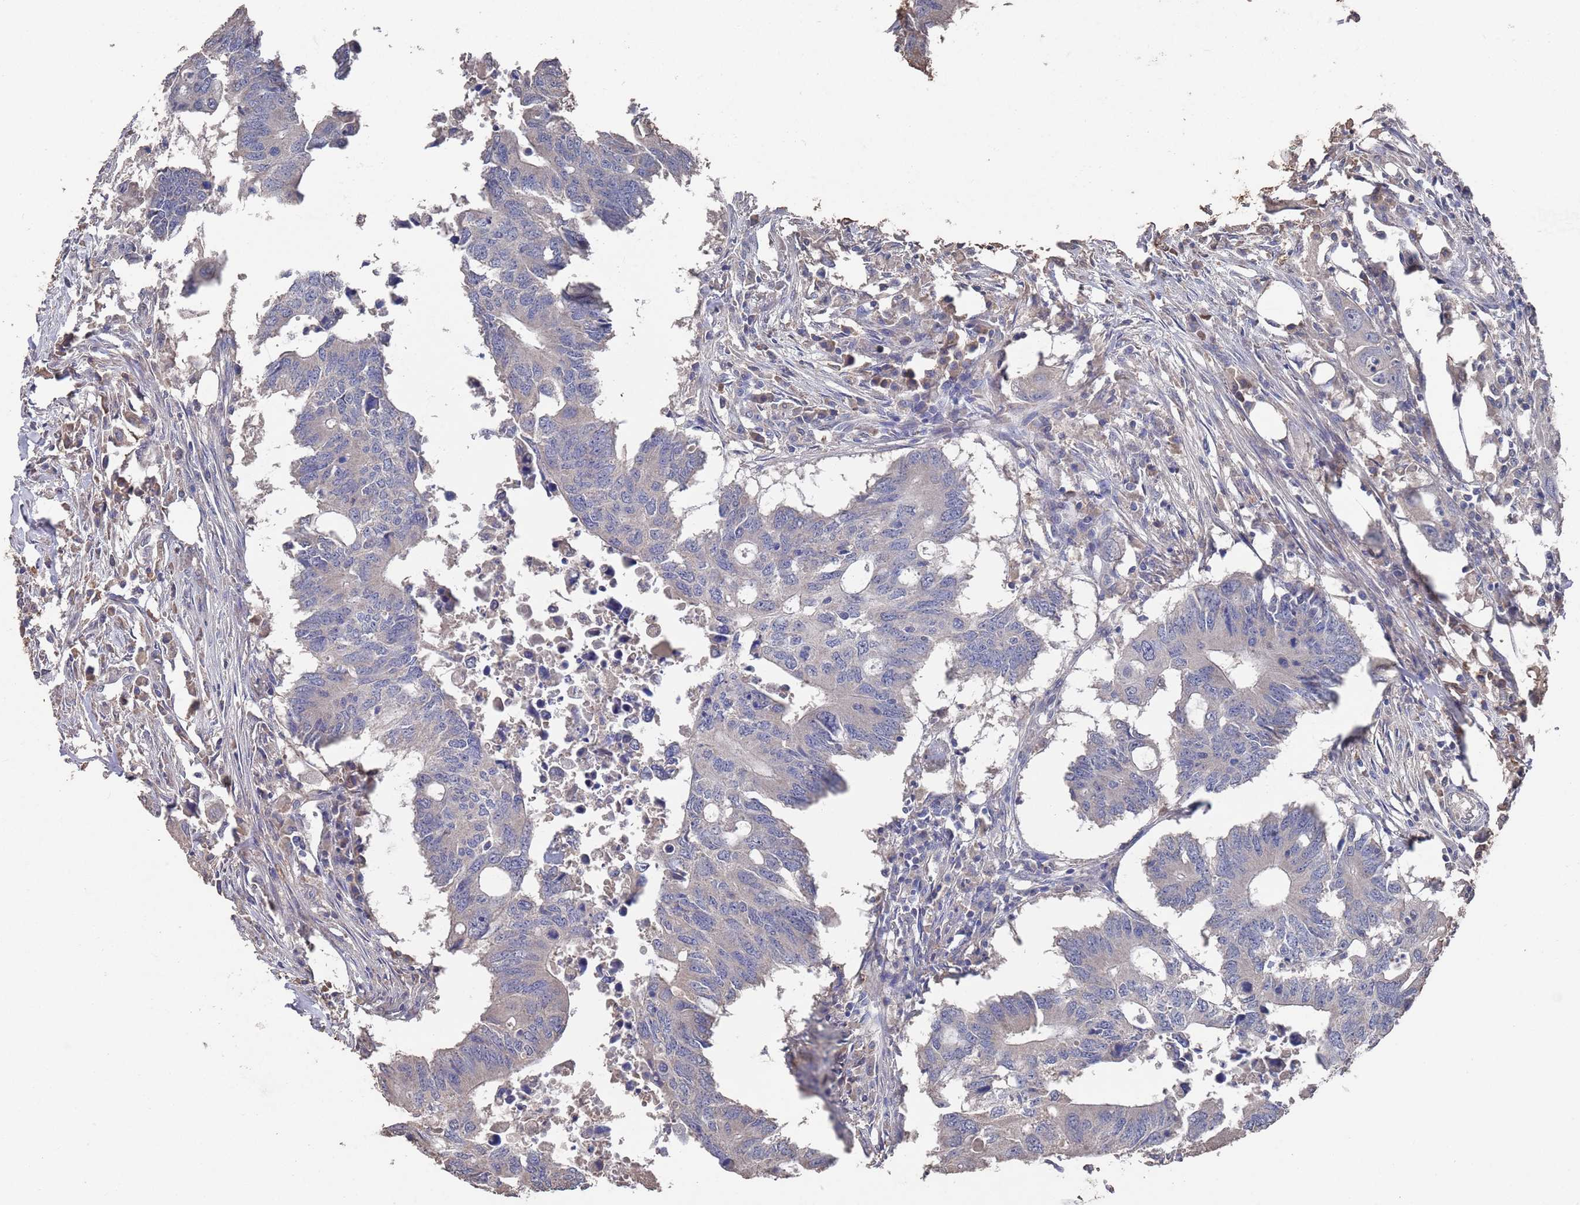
{"staining": {"intensity": "negative", "quantity": "none", "location": "none"}, "tissue": "colorectal cancer", "cell_type": "Tumor cells", "image_type": "cancer", "snomed": [{"axis": "morphology", "description": "Adenocarcinoma, NOS"}, {"axis": "topography", "description": "Colon"}], "caption": "Immunohistochemistry of colorectal cancer reveals no positivity in tumor cells.", "gene": "BTBD18", "patient": {"sex": "male", "age": 71}}